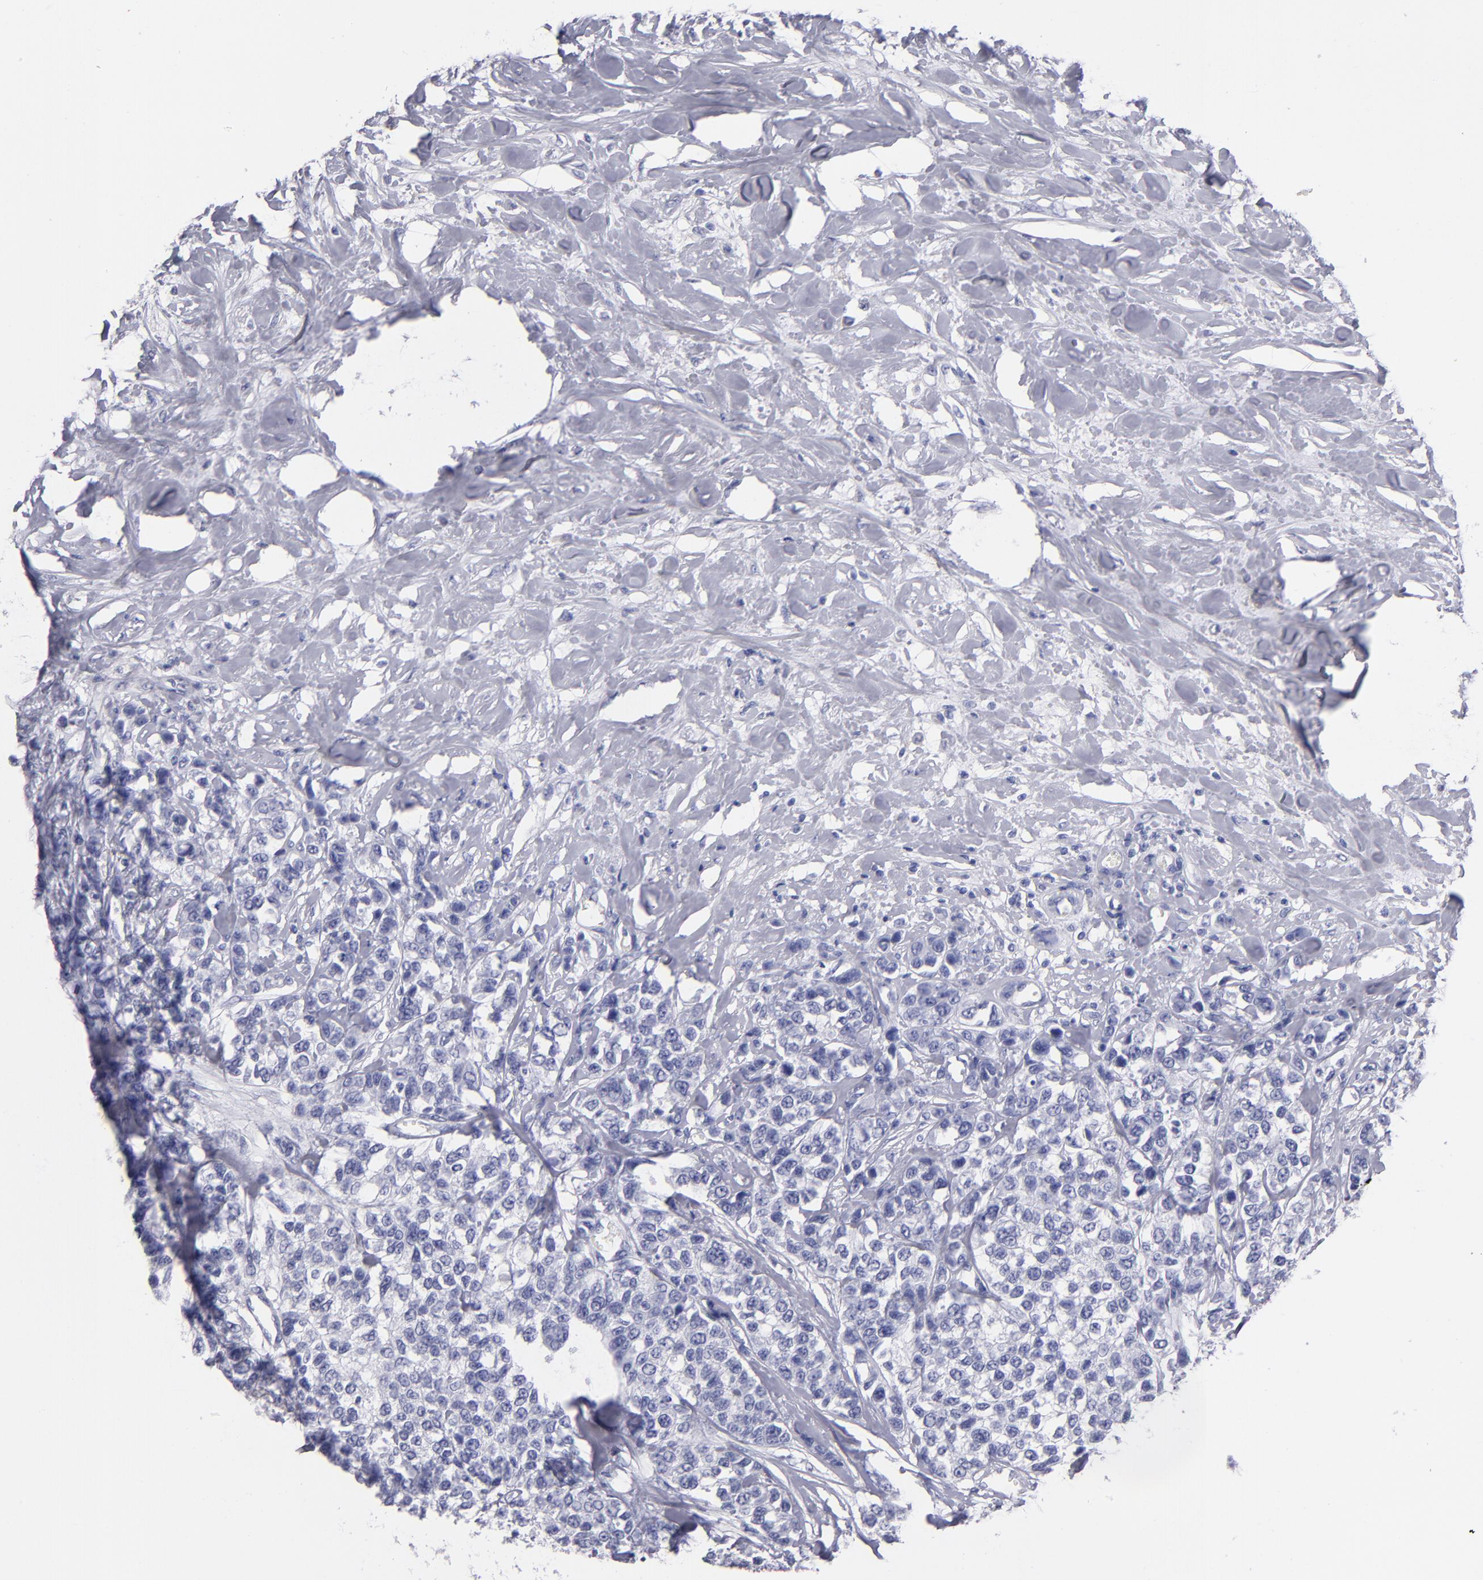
{"staining": {"intensity": "negative", "quantity": "none", "location": "none"}, "tissue": "breast cancer", "cell_type": "Tumor cells", "image_type": "cancer", "snomed": [{"axis": "morphology", "description": "Duct carcinoma"}, {"axis": "topography", "description": "Breast"}], "caption": "Micrograph shows no protein staining in tumor cells of breast cancer (intraductal carcinoma) tissue.", "gene": "MB", "patient": {"sex": "female", "age": 51}}